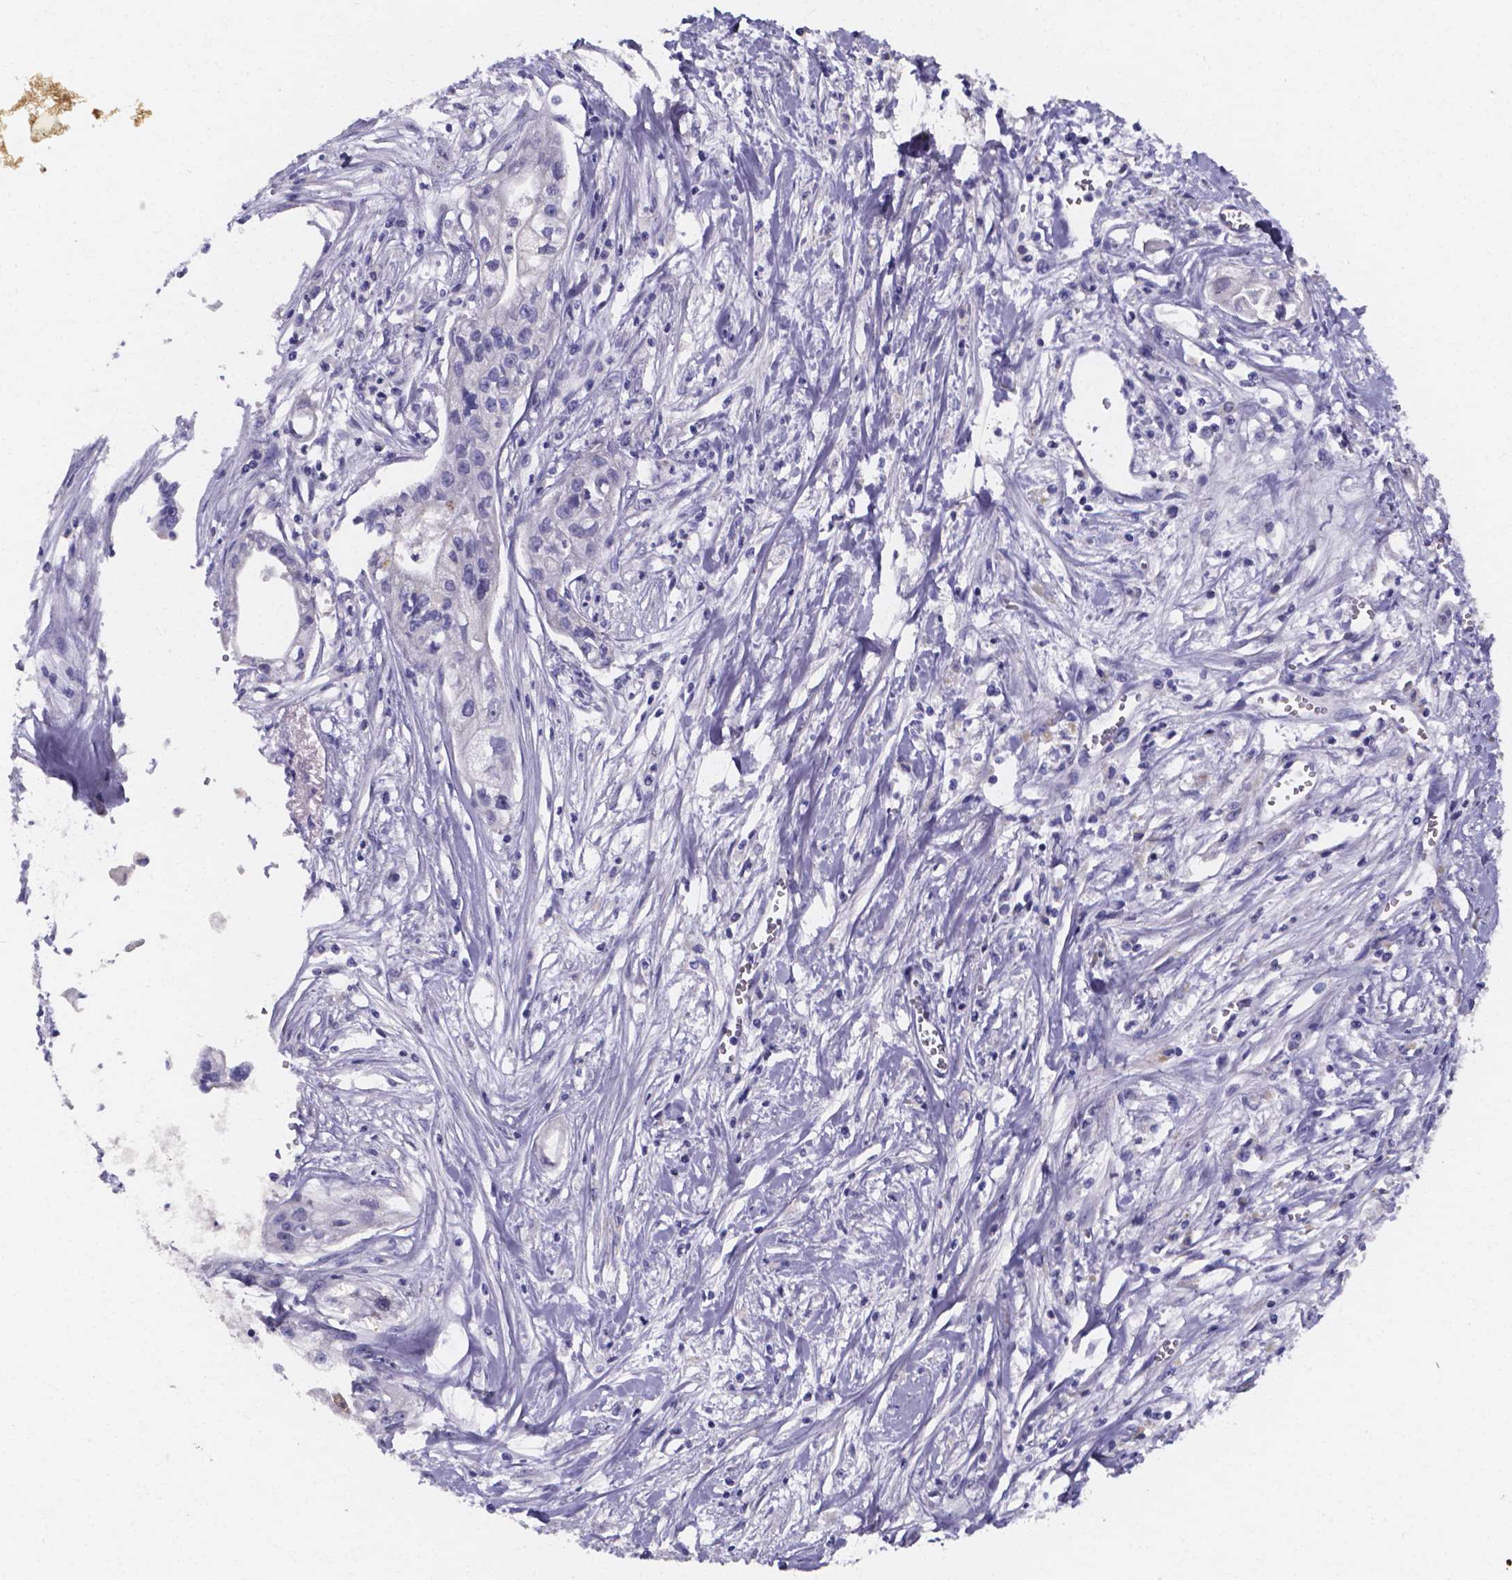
{"staining": {"intensity": "negative", "quantity": "none", "location": "none"}, "tissue": "pancreatic cancer", "cell_type": "Tumor cells", "image_type": "cancer", "snomed": [{"axis": "morphology", "description": "Adenocarcinoma, NOS"}, {"axis": "topography", "description": "Pancreas"}], "caption": "Tumor cells show no significant positivity in pancreatic cancer (adenocarcinoma).", "gene": "PAH", "patient": {"sex": "male", "age": 70}}